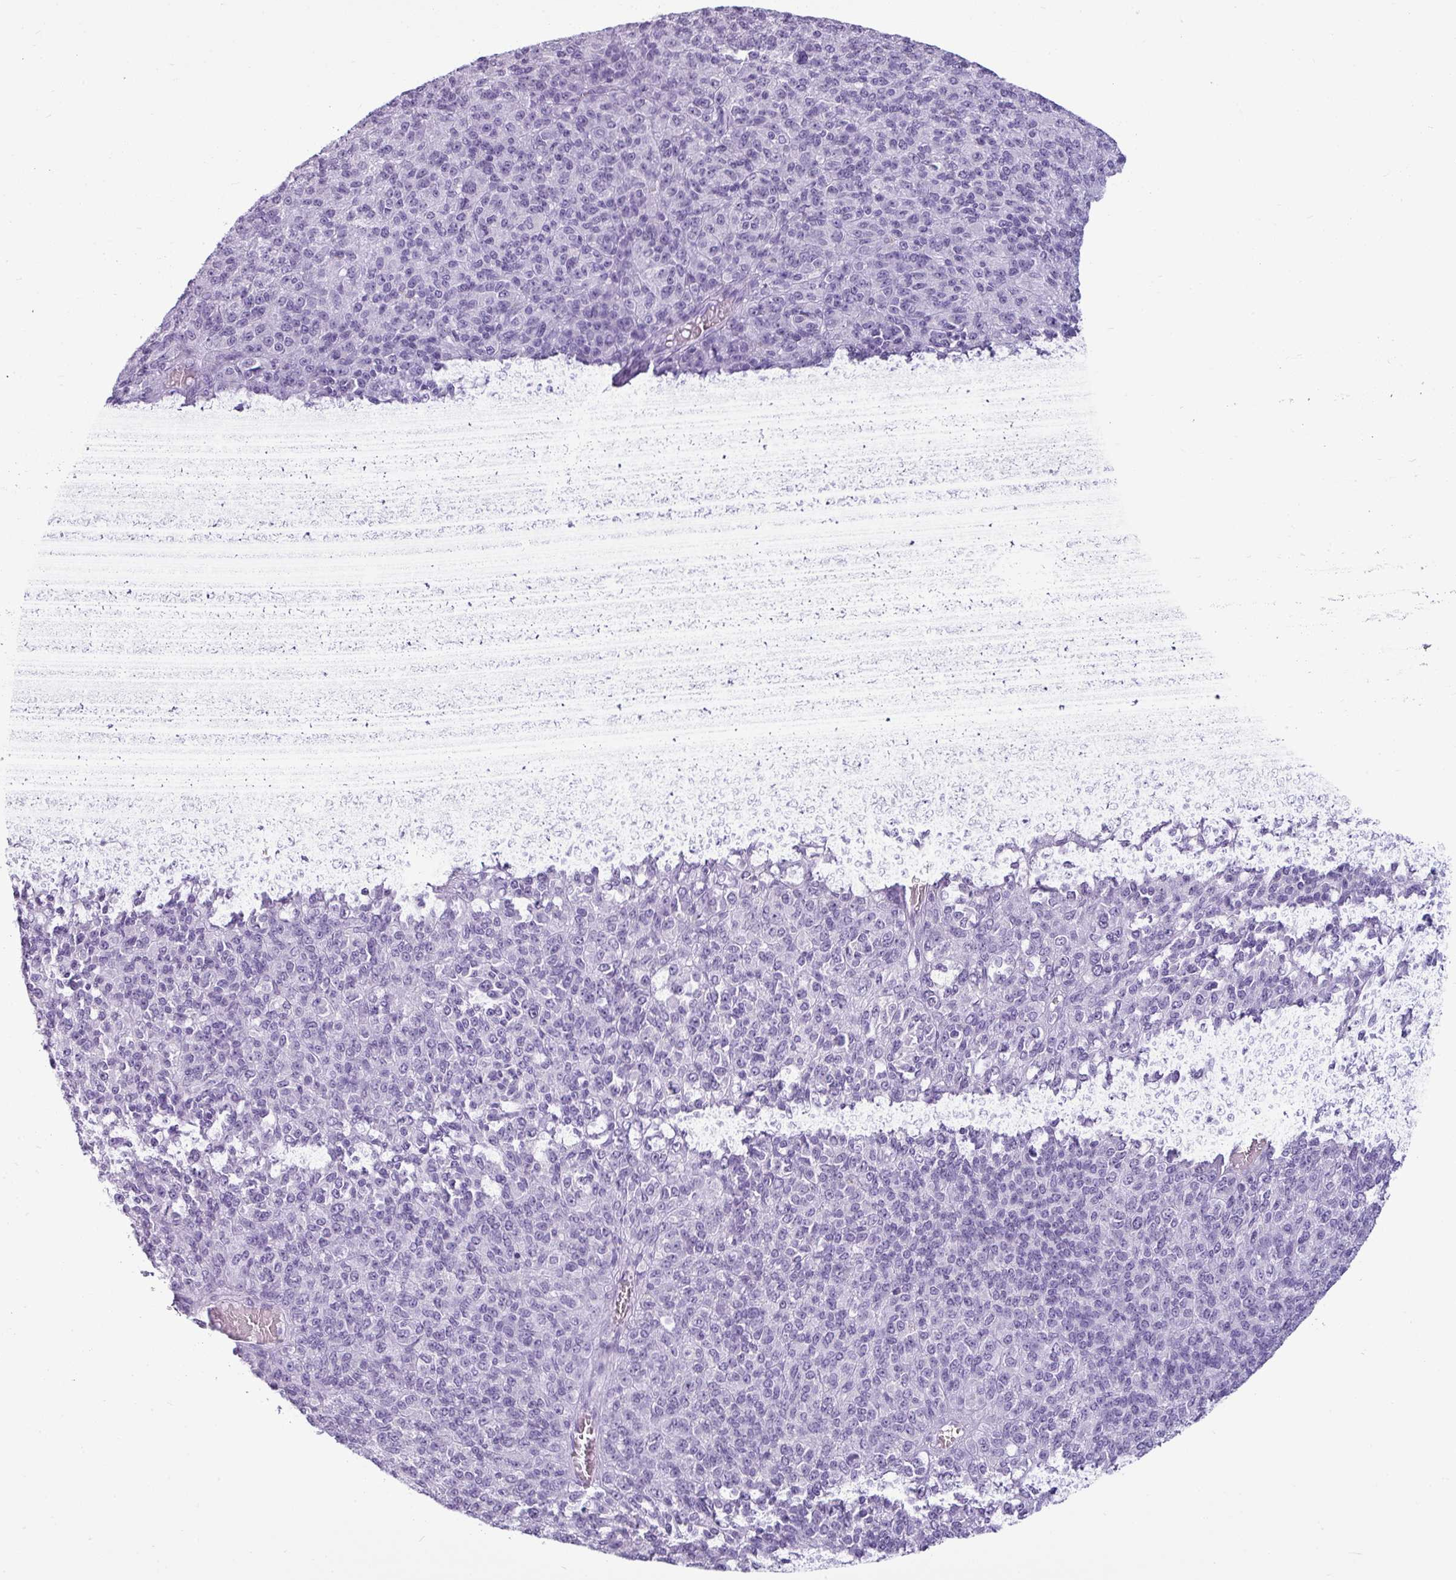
{"staining": {"intensity": "negative", "quantity": "none", "location": "none"}, "tissue": "melanoma", "cell_type": "Tumor cells", "image_type": "cancer", "snomed": [{"axis": "morphology", "description": "Malignant melanoma, Metastatic site"}, {"axis": "topography", "description": "Brain"}], "caption": "Malignant melanoma (metastatic site) was stained to show a protein in brown. There is no significant positivity in tumor cells.", "gene": "AMY1B", "patient": {"sex": "female", "age": 56}}